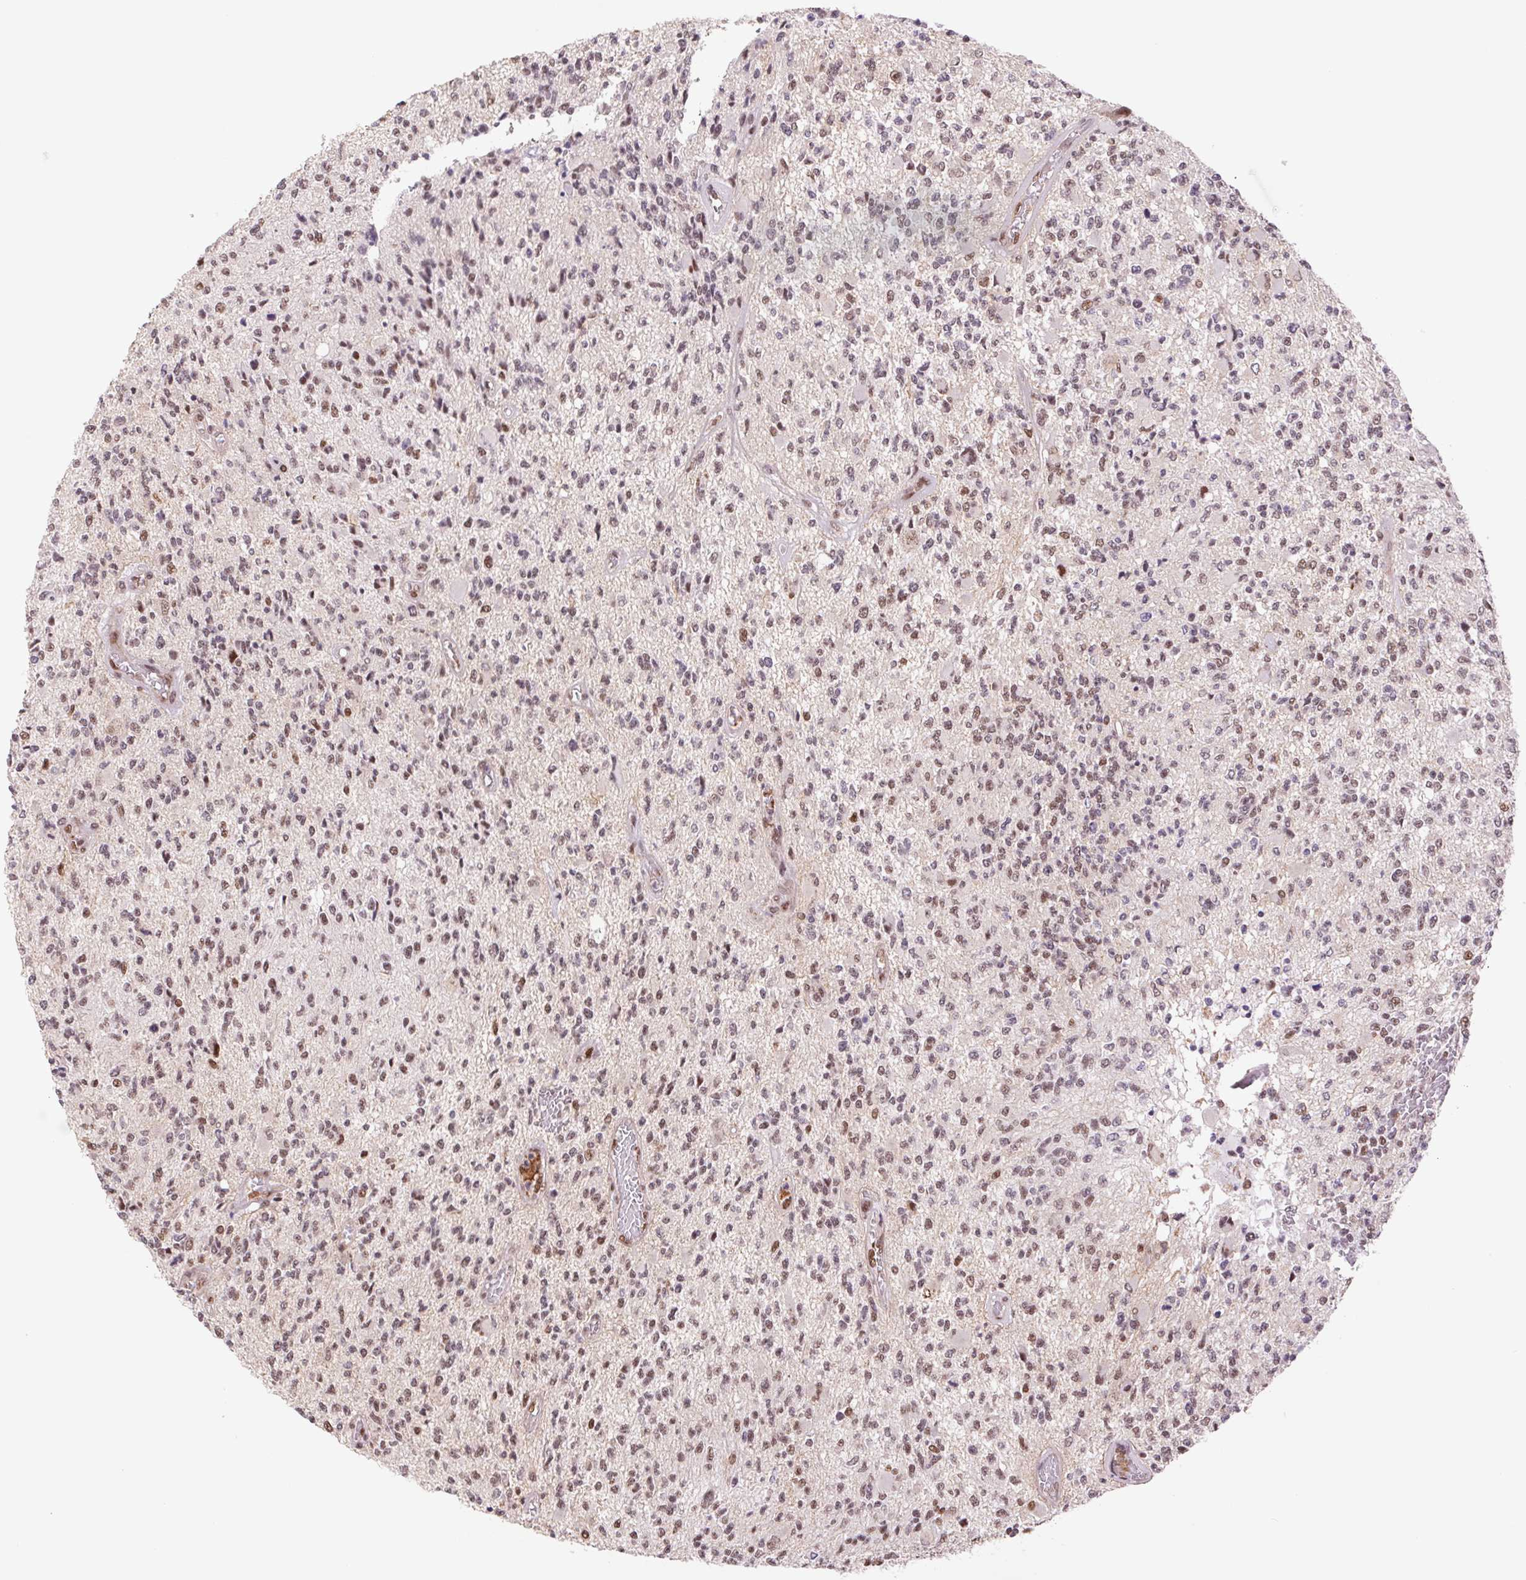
{"staining": {"intensity": "weak", "quantity": "25%-75%", "location": "nuclear"}, "tissue": "glioma", "cell_type": "Tumor cells", "image_type": "cancer", "snomed": [{"axis": "morphology", "description": "Glioma, malignant, High grade"}, {"axis": "topography", "description": "Brain"}], "caption": "Malignant glioma (high-grade) was stained to show a protein in brown. There is low levels of weak nuclear expression in about 25%-75% of tumor cells.", "gene": "CWC25", "patient": {"sex": "female", "age": 63}}